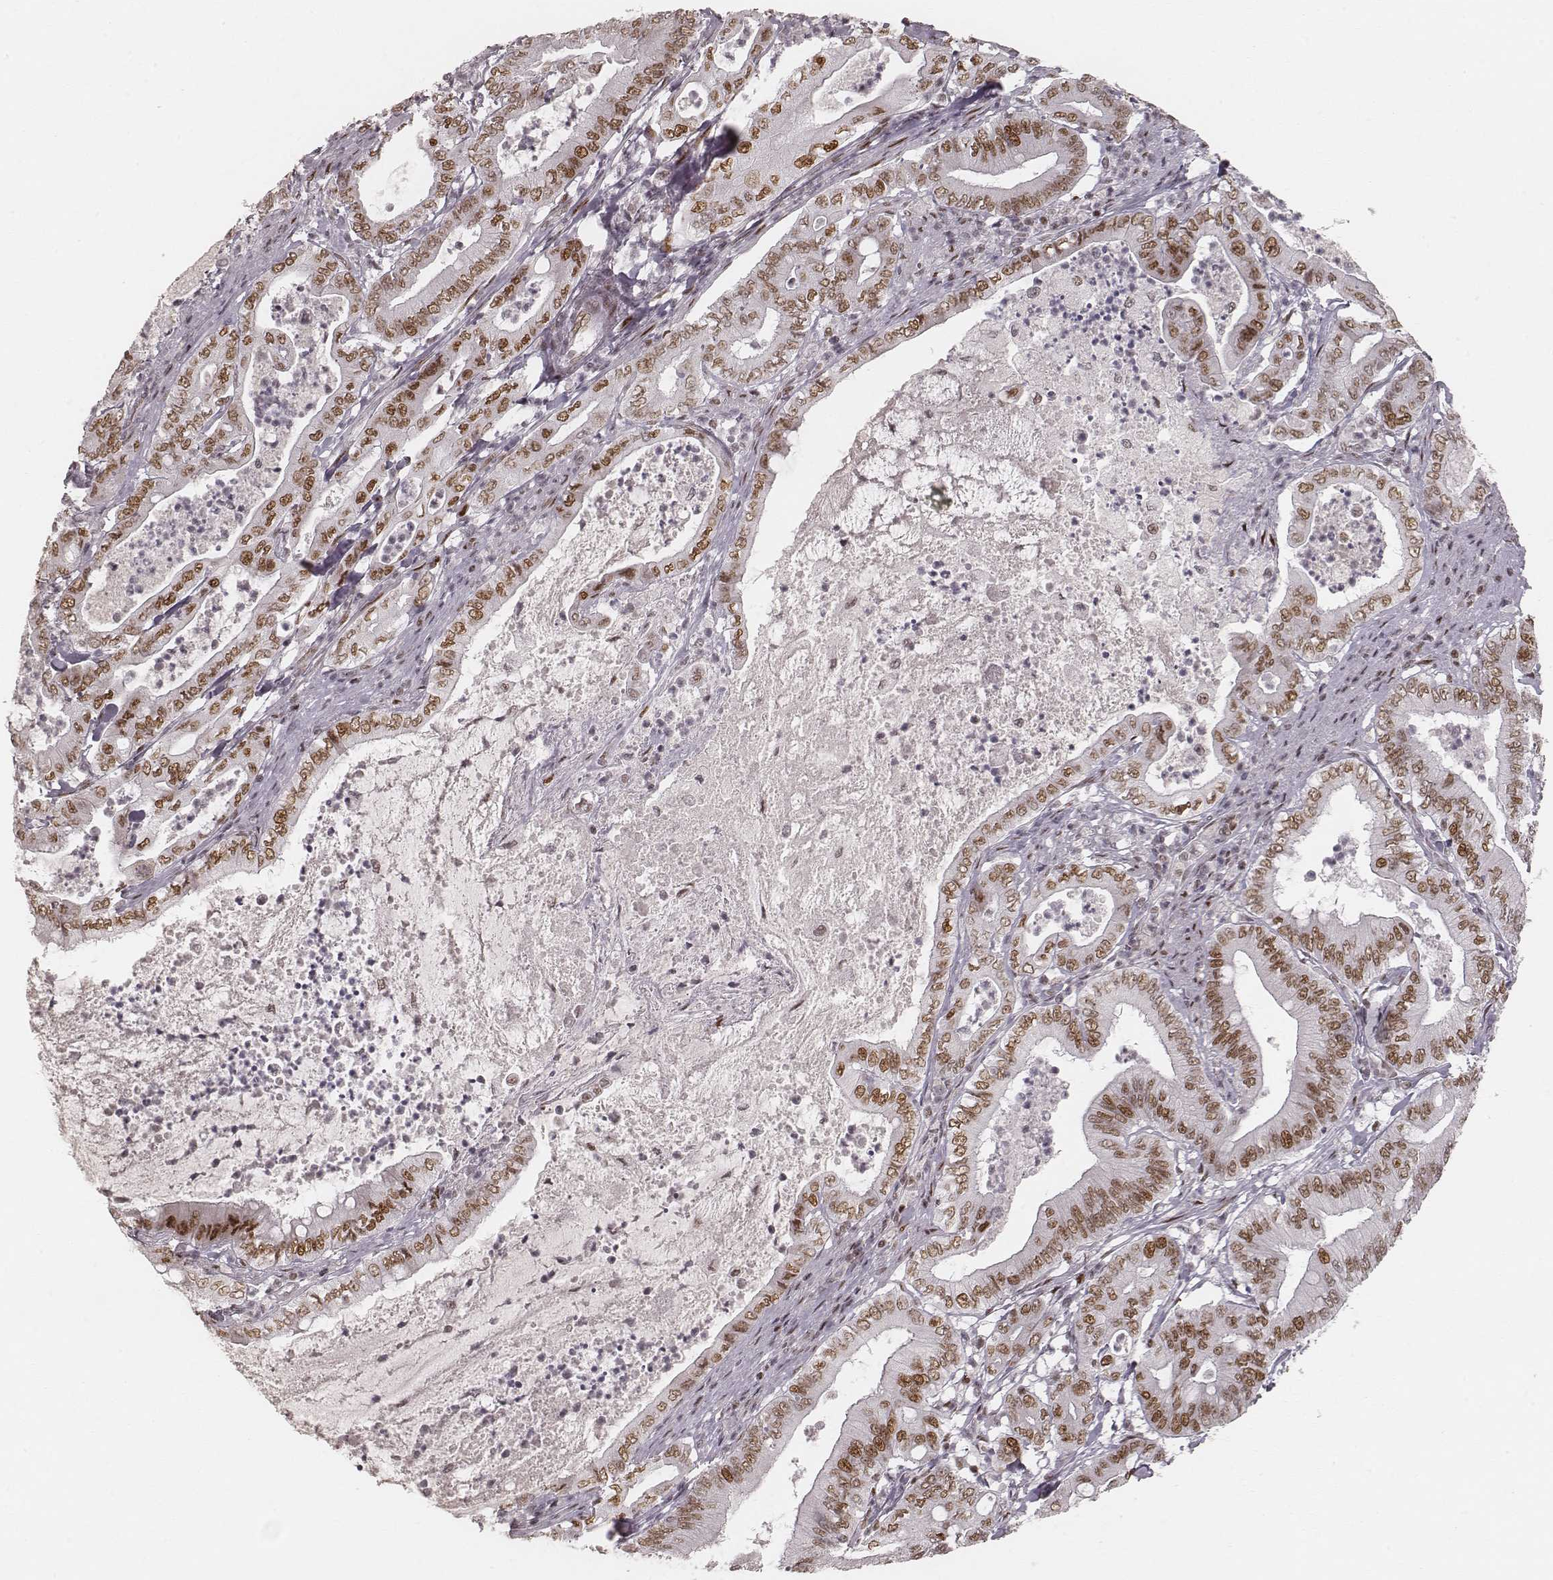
{"staining": {"intensity": "moderate", "quantity": ">75%", "location": "nuclear"}, "tissue": "pancreatic cancer", "cell_type": "Tumor cells", "image_type": "cancer", "snomed": [{"axis": "morphology", "description": "Adenocarcinoma, NOS"}, {"axis": "topography", "description": "Pancreas"}], "caption": "The photomicrograph demonstrates immunohistochemical staining of pancreatic cancer (adenocarcinoma). There is moderate nuclear positivity is appreciated in approximately >75% of tumor cells.", "gene": "HNRNPC", "patient": {"sex": "male", "age": 71}}